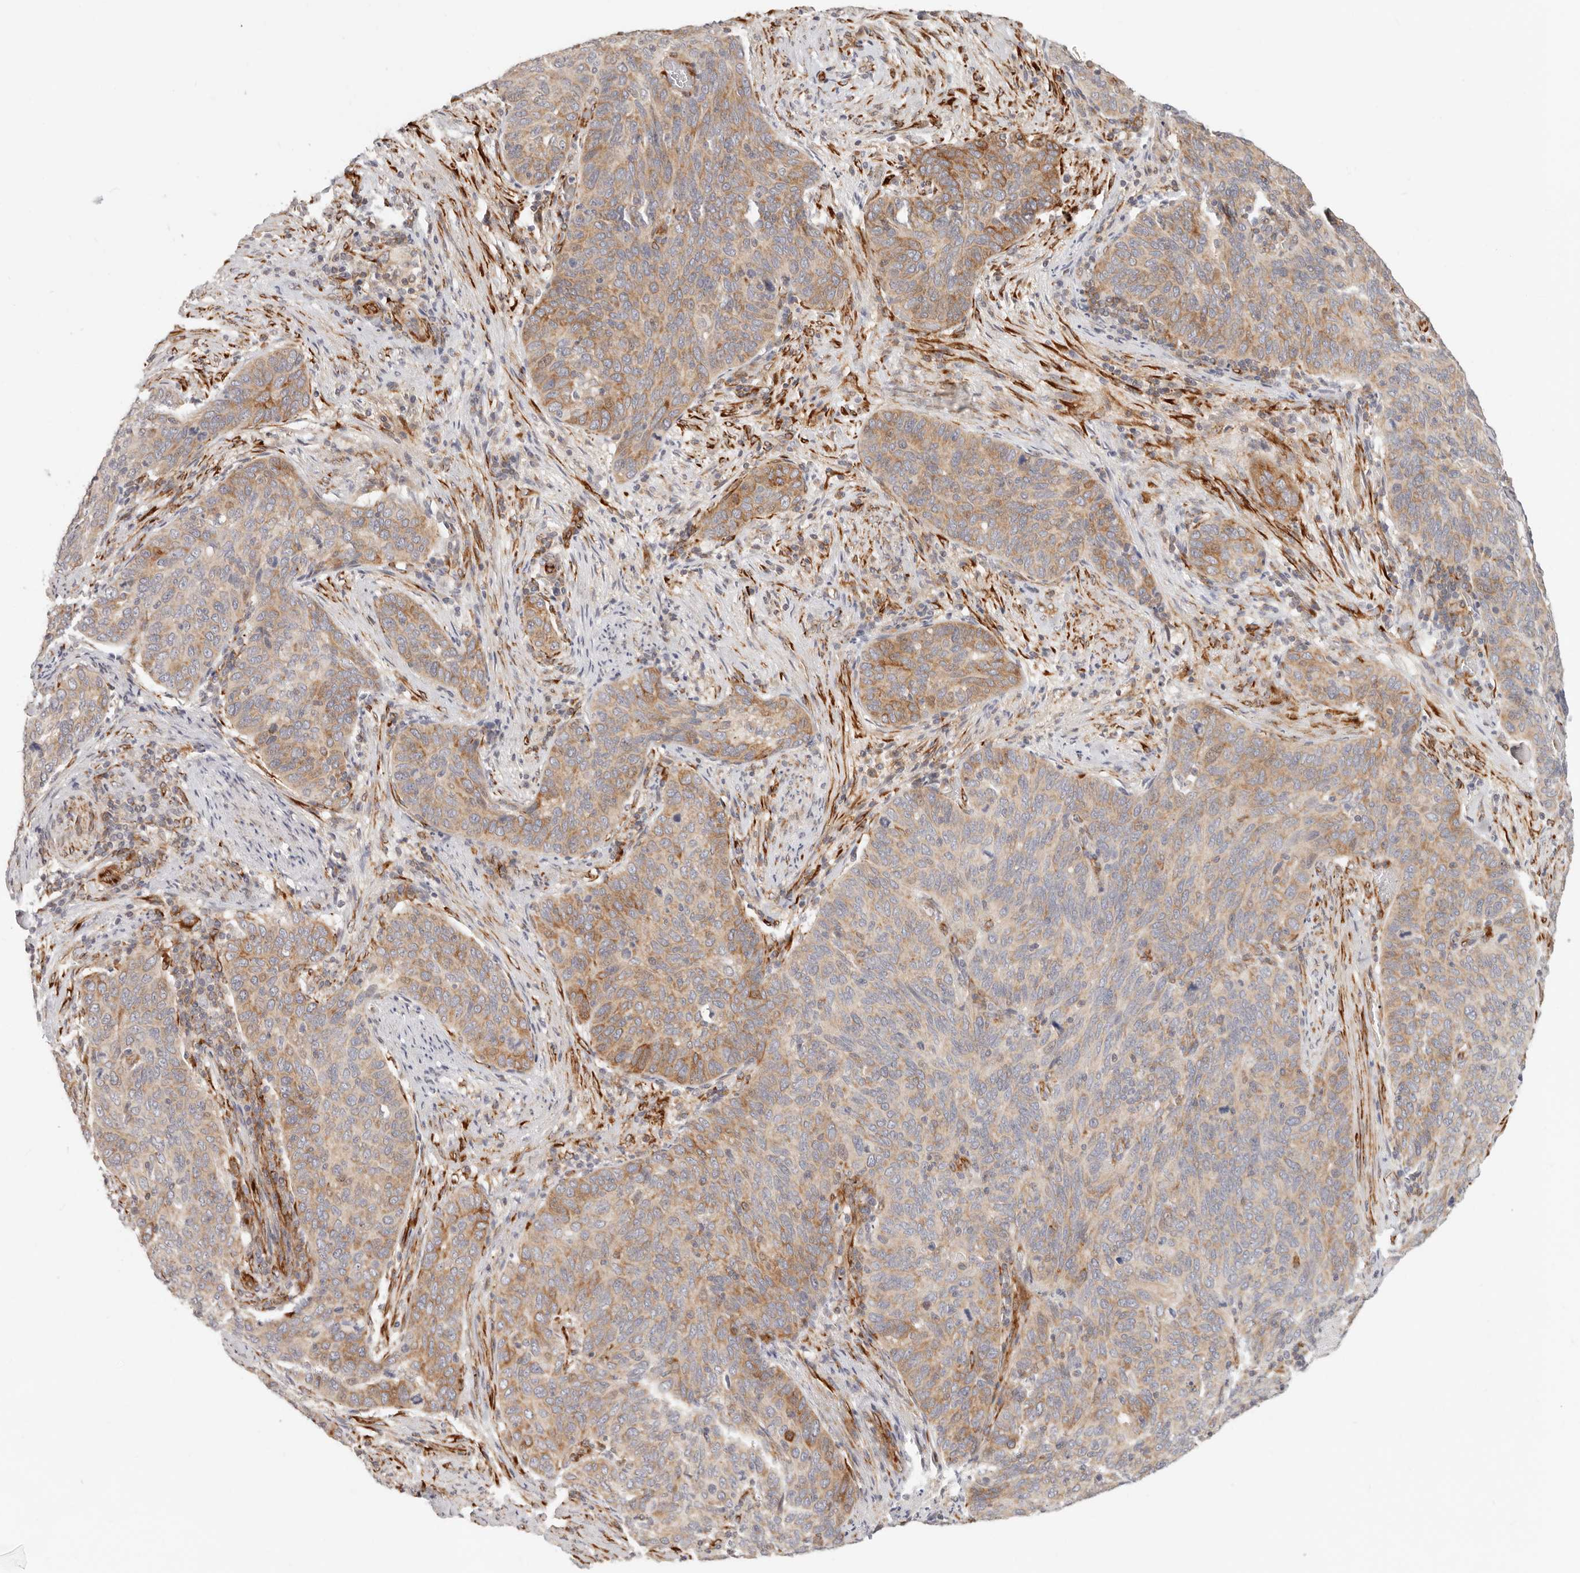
{"staining": {"intensity": "moderate", "quantity": ">75%", "location": "cytoplasmic/membranous"}, "tissue": "cervical cancer", "cell_type": "Tumor cells", "image_type": "cancer", "snomed": [{"axis": "morphology", "description": "Squamous cell carcinoma, NOS"}, {"axis": "topography", "description": "Cervix"}], "caption": "Squamous cell carcinoma (cervical) stained with DAB immunohistochemistry displays medium levels of moderate cytoplasmic/membranous positivity in about >75% of tumor cells.", "gene": "SASS6", "patient": {"sex": "female", "age": 60}}